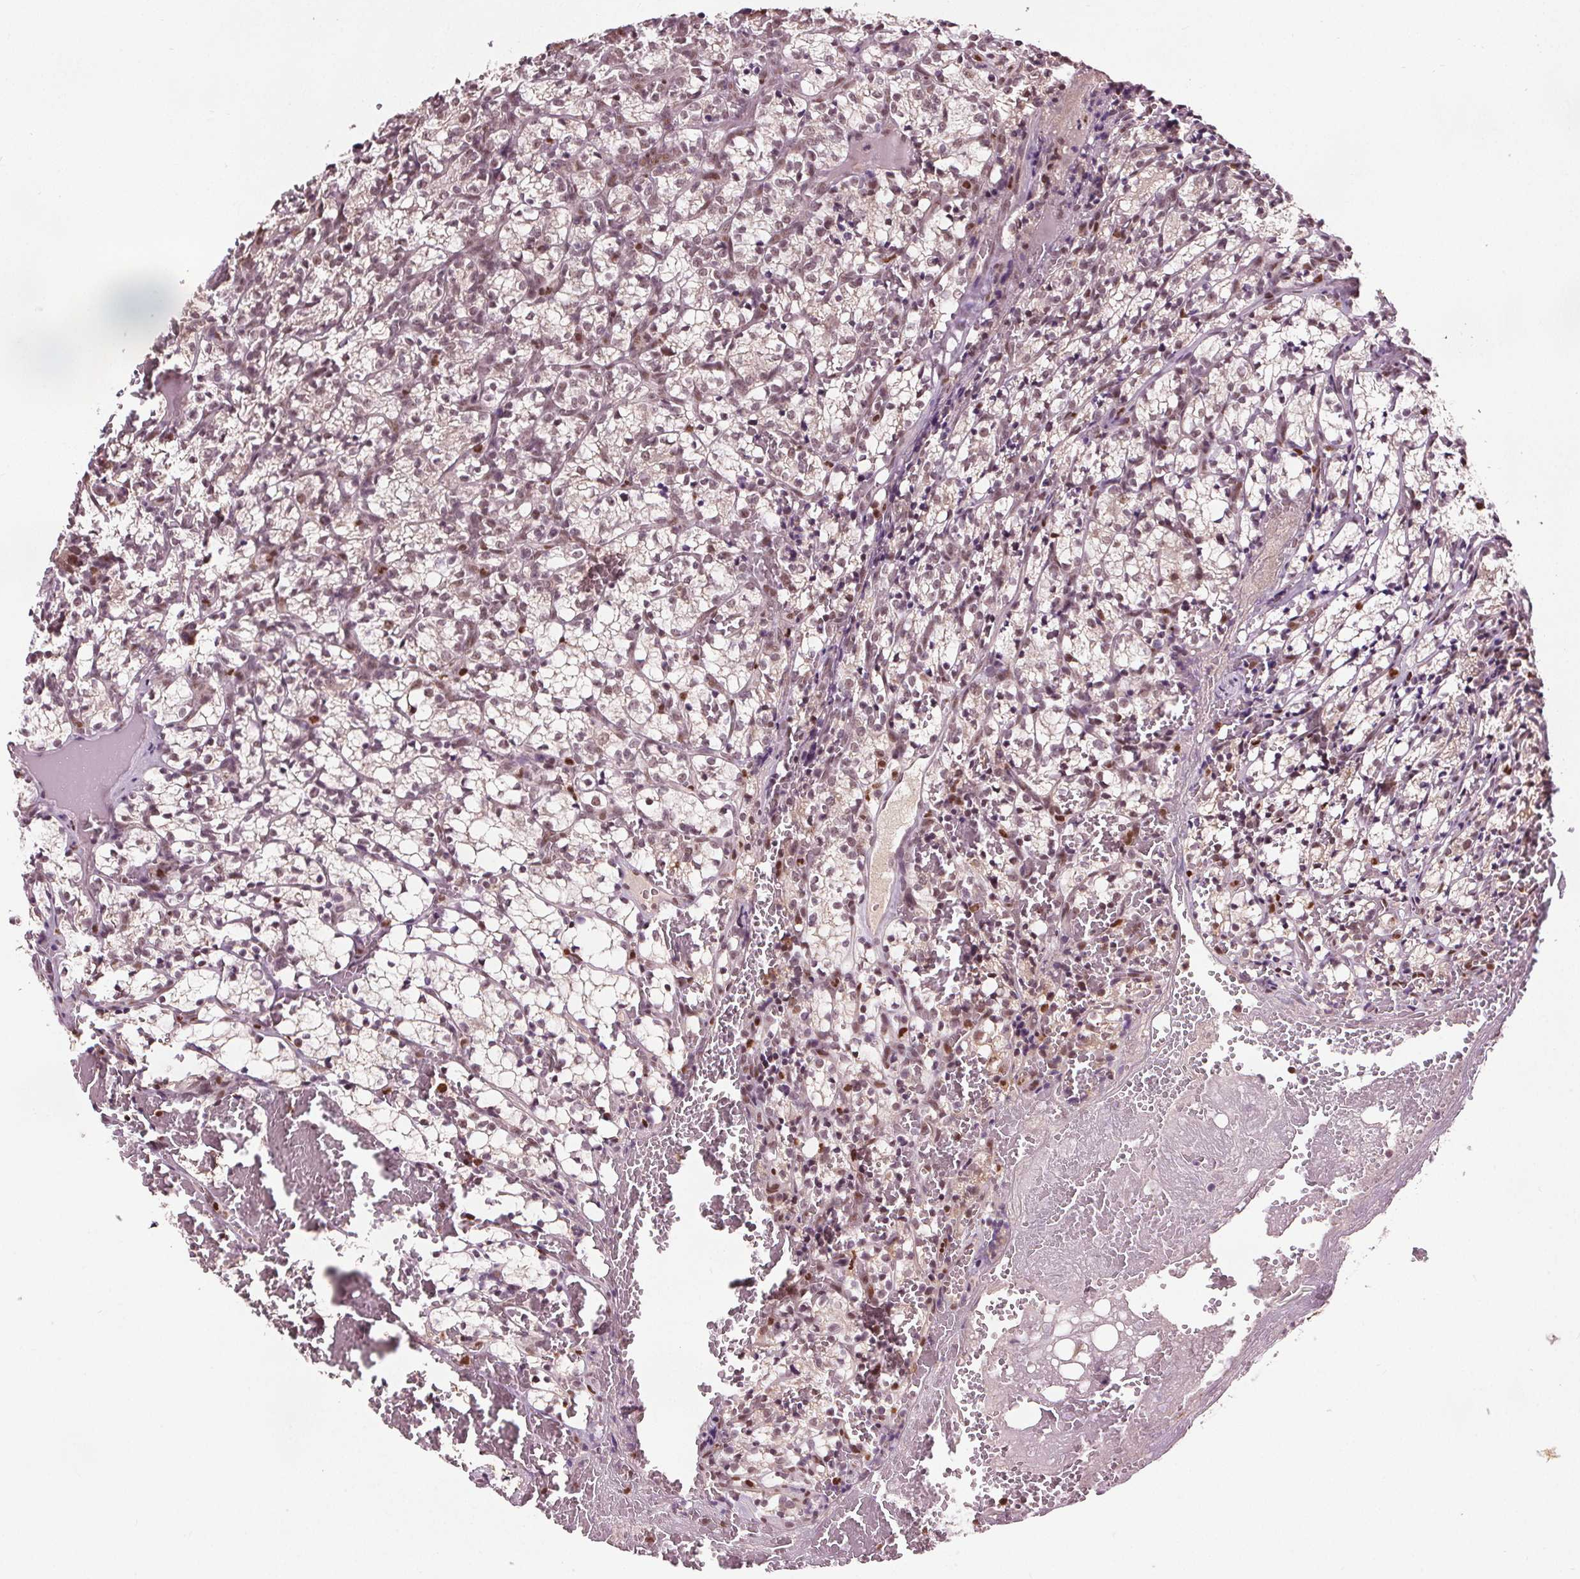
{"staining": {"intensity": "weak", "quantity": "25%-75%", "location": "nuclear"}, "tissue": "renal cancer", "cell_type": "Tumor cells", "image_type": "cancer", "snomed": [{"axis": "morphology", "description": "Adenocarcinoma, NOS"}, {"axis": "topography", "description": "Kidney"}], "caption": "Immunohistochemistry image of human adenocarcinoma (renal) stained for a protein (brown), which demonstrates low levels of weak nuclear staining in about 25%-75% of tumor cells.", "gene": "DDX11", "patient": {"sex": "female", "age": 69}}